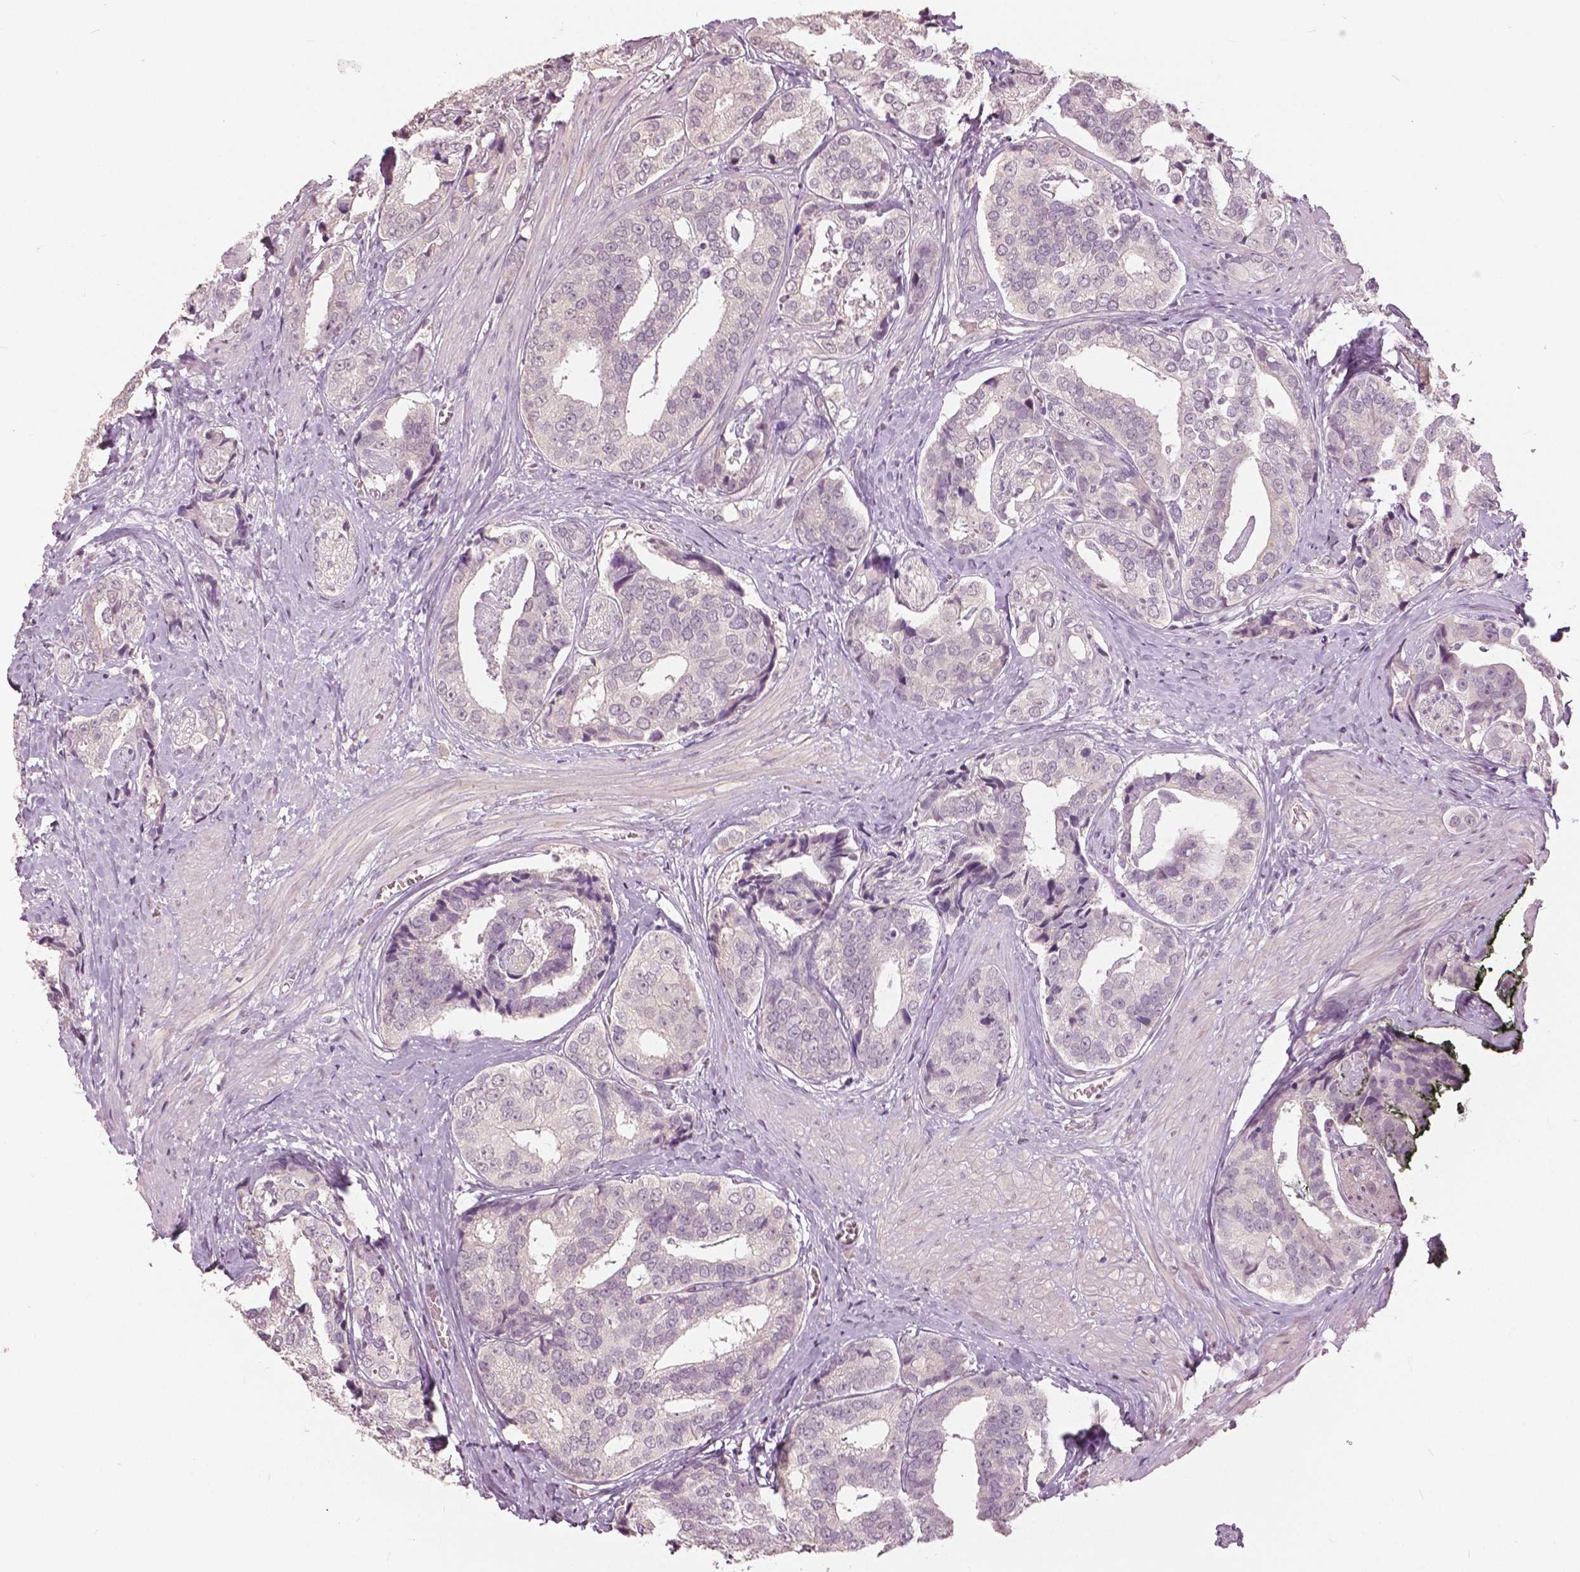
{"staining": {"intensity": "negative", "quantity": "none", "location": "none"}, "tissue": "prostate cancer", "cell_type": "Tumor cells", "image_type": "cancer", "snomed": [{"axis": "morphology", "description": "Adenocarcinoma, High grade"}, {"axis": "topography", "description": "Prostate"}], "caption": "DAB (3,3'-diaminobenzidine) immunohistochemical staining of human prostate cancer (high-grade adenocarcinoma) reveals no significant positivity in tumor cells.", "gene": "NANOG", "patient": {"sex": "male", "age": 71}}